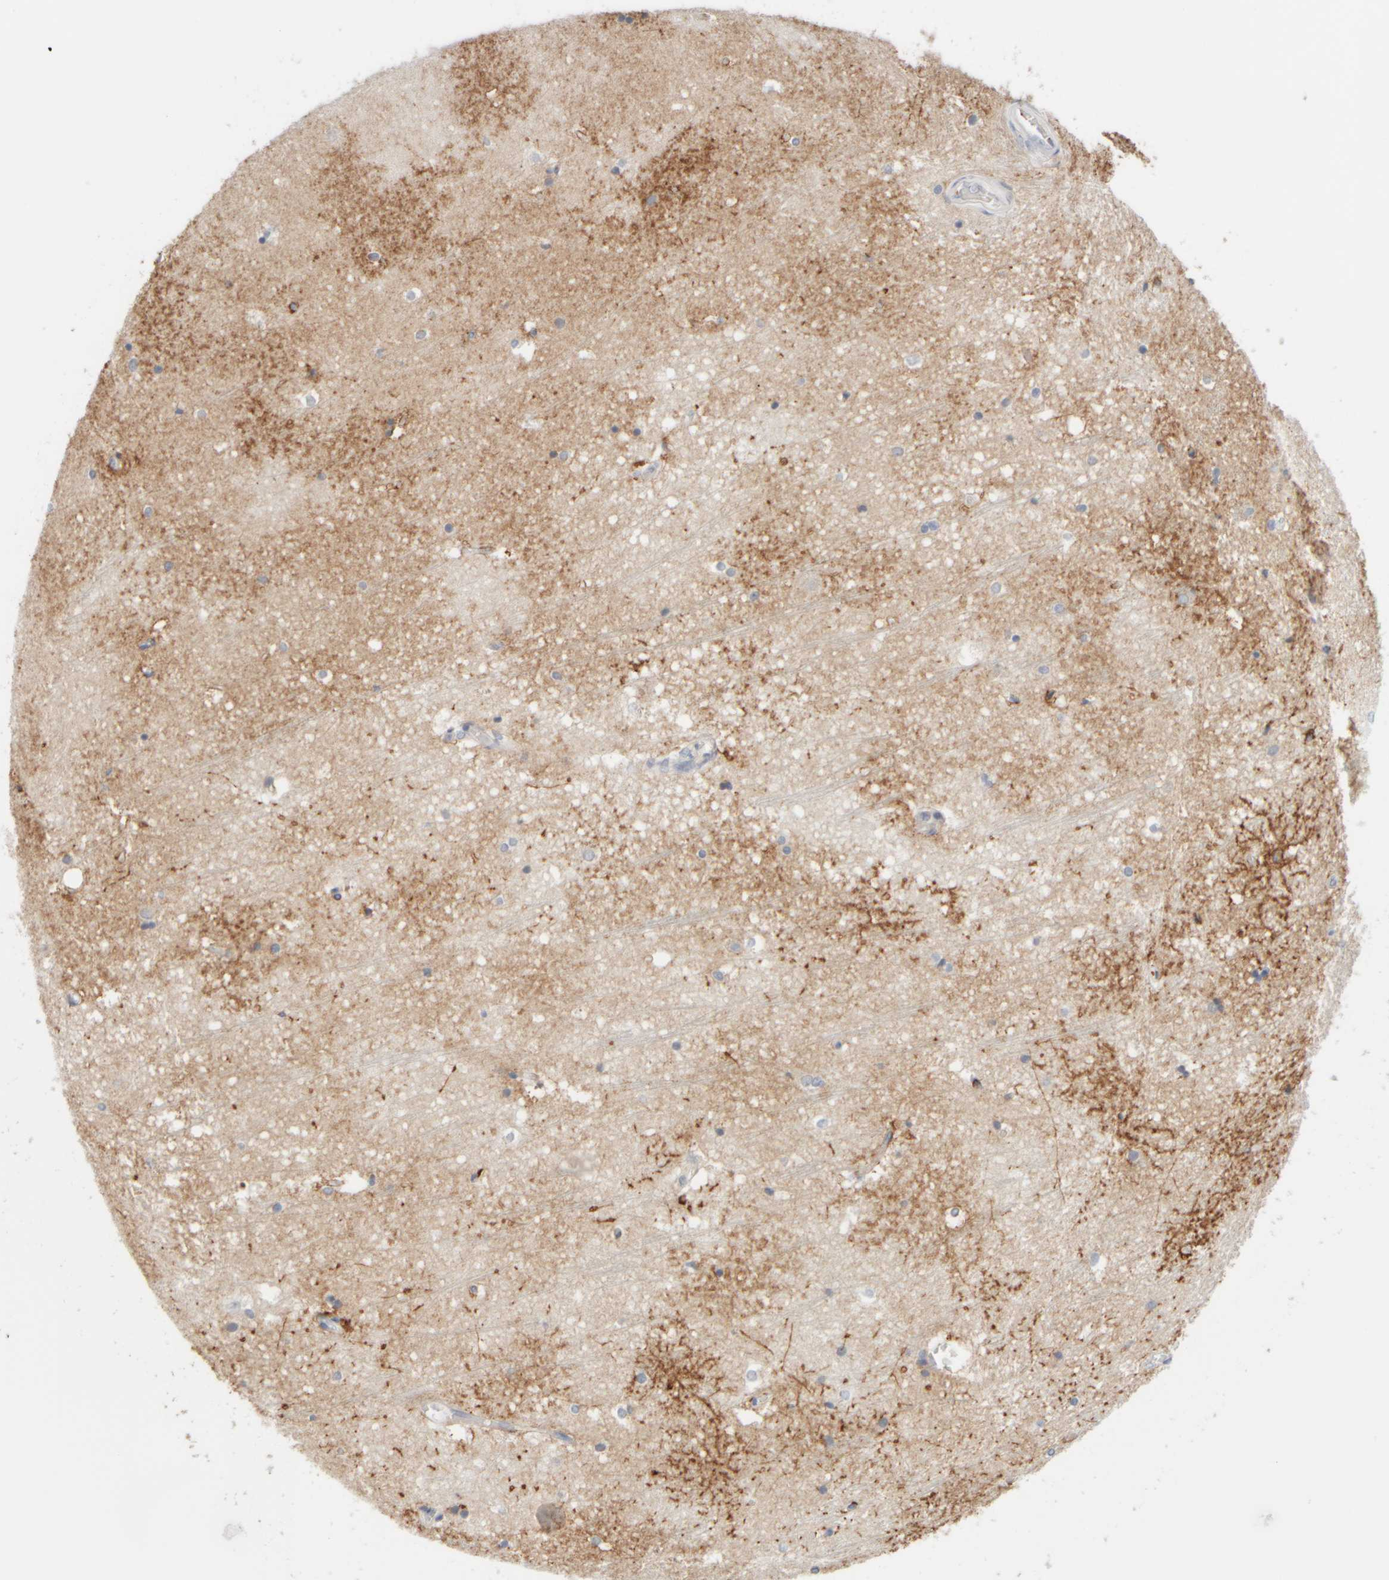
{"staining": {"intensity": "weak", "quantity": "<25%", "location": "cytoplasmic/membranous"}, "tissue": "hippocampus", "cell_type": "Glial cells", "image_type": "normal", "snomed": [{"axis": "morphology", "description": "Normal tissue, NOS"}, {"axis": "topography", "description": "Hippocampus"}], "caption": "Protein analysis of unremarkable hippocampus displays no significant expression in glial cells.", "gene": "GOPC", "patient": {"sex": "male", "age": 45}}